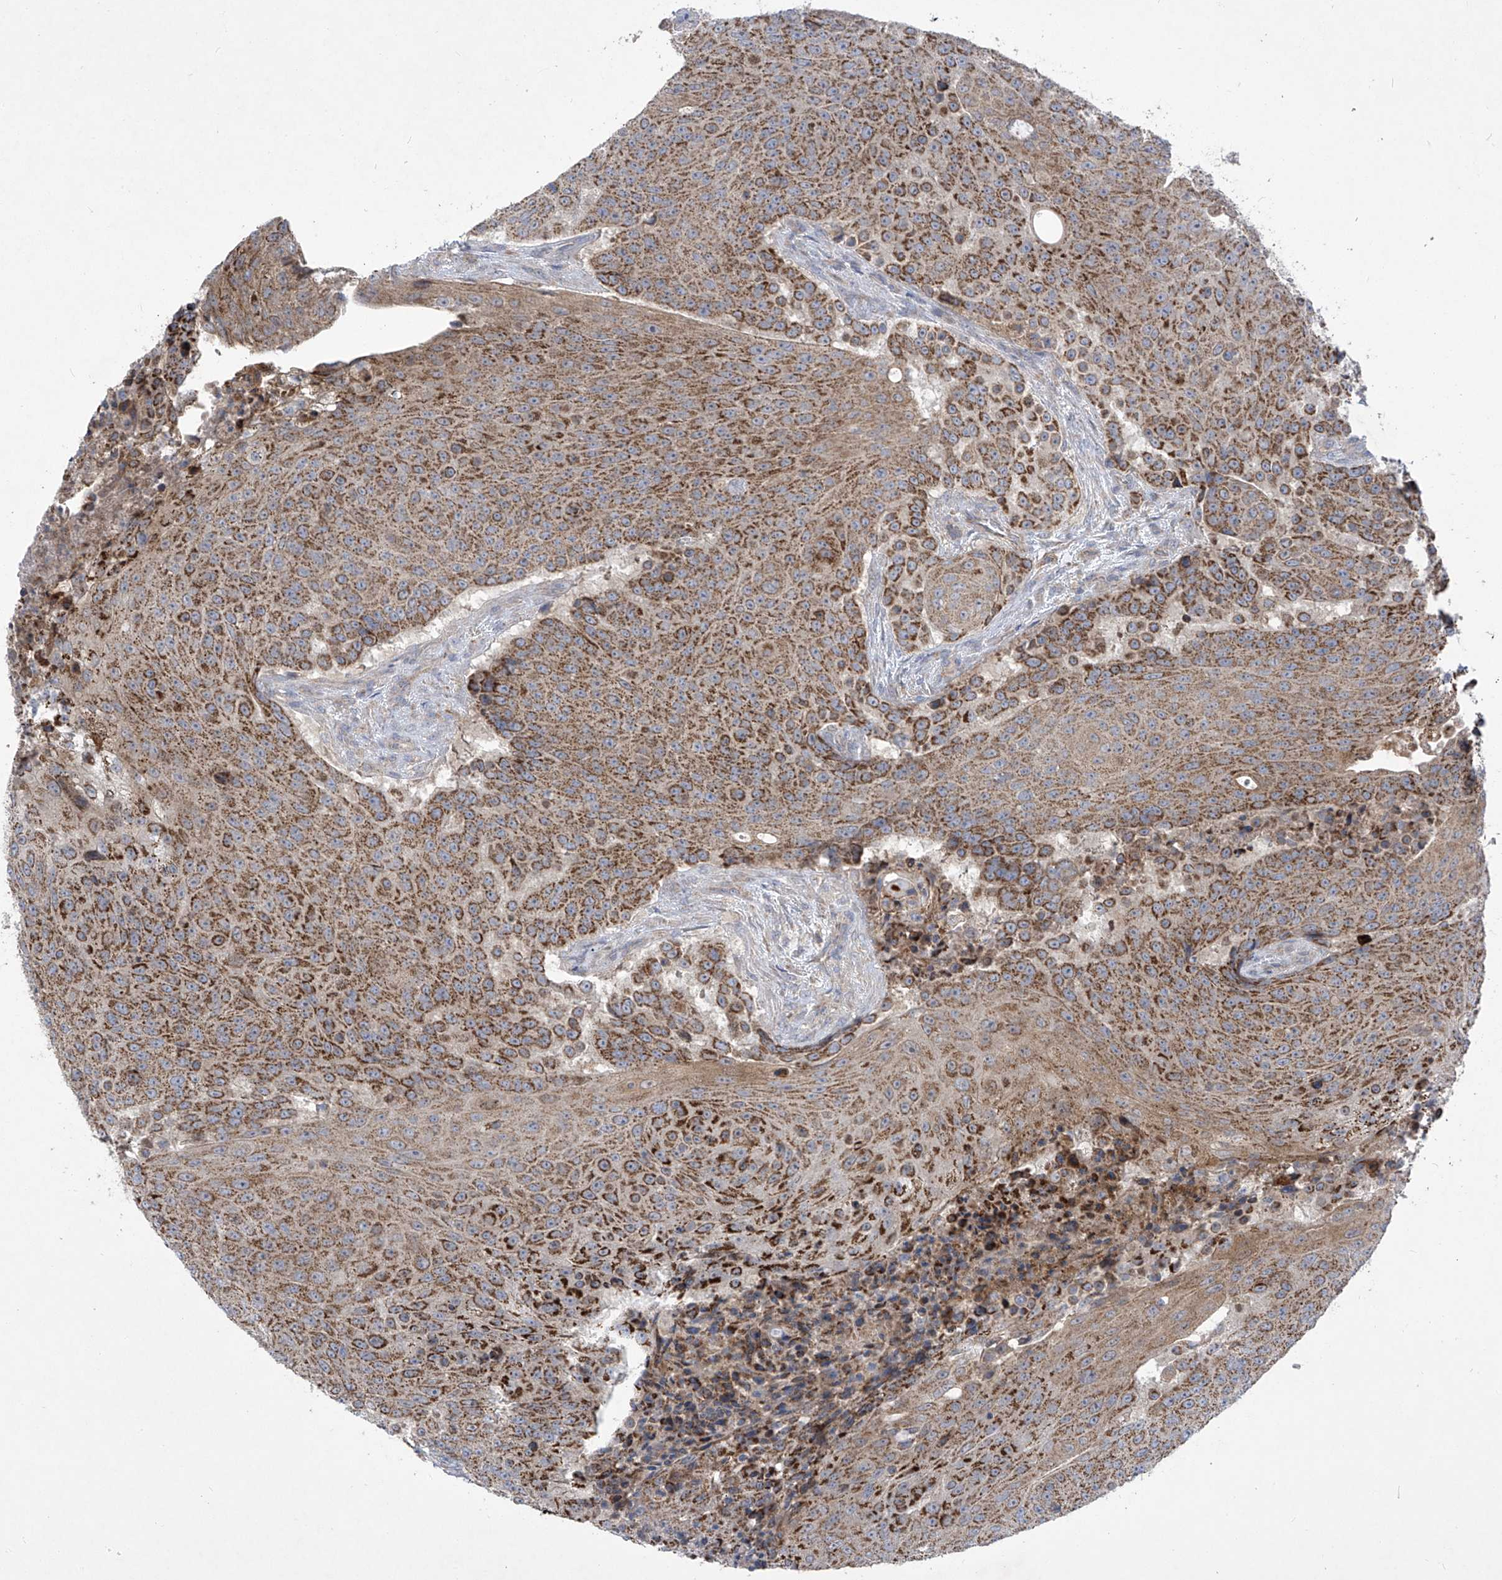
{"staining": {"intensity": "strong", "quantity": ">75%", "location": "cytoplasmic/membranous"}, "tissue": "urothelial cancer", "cell_type": "Tumor cells", "image_type": "cancer", "snomed": [{"axis": "morphology", "description": "Urothelial carcinoma, High grade"}, {"axis": "topography", "description": "Urinary bladder"}], "caption": "IHC histopathology image of neoplastic tissue: urothelial cancer stained using immunohistochemistry (IHC) shows high levels of strong protein expression localized specifically in the cytoplasmic/membranous of tumor cells, appearing as a cytoplasmic/membranous brown color.", "gene": "COQ3", "patient": {"sex": "female", "age": 63}}